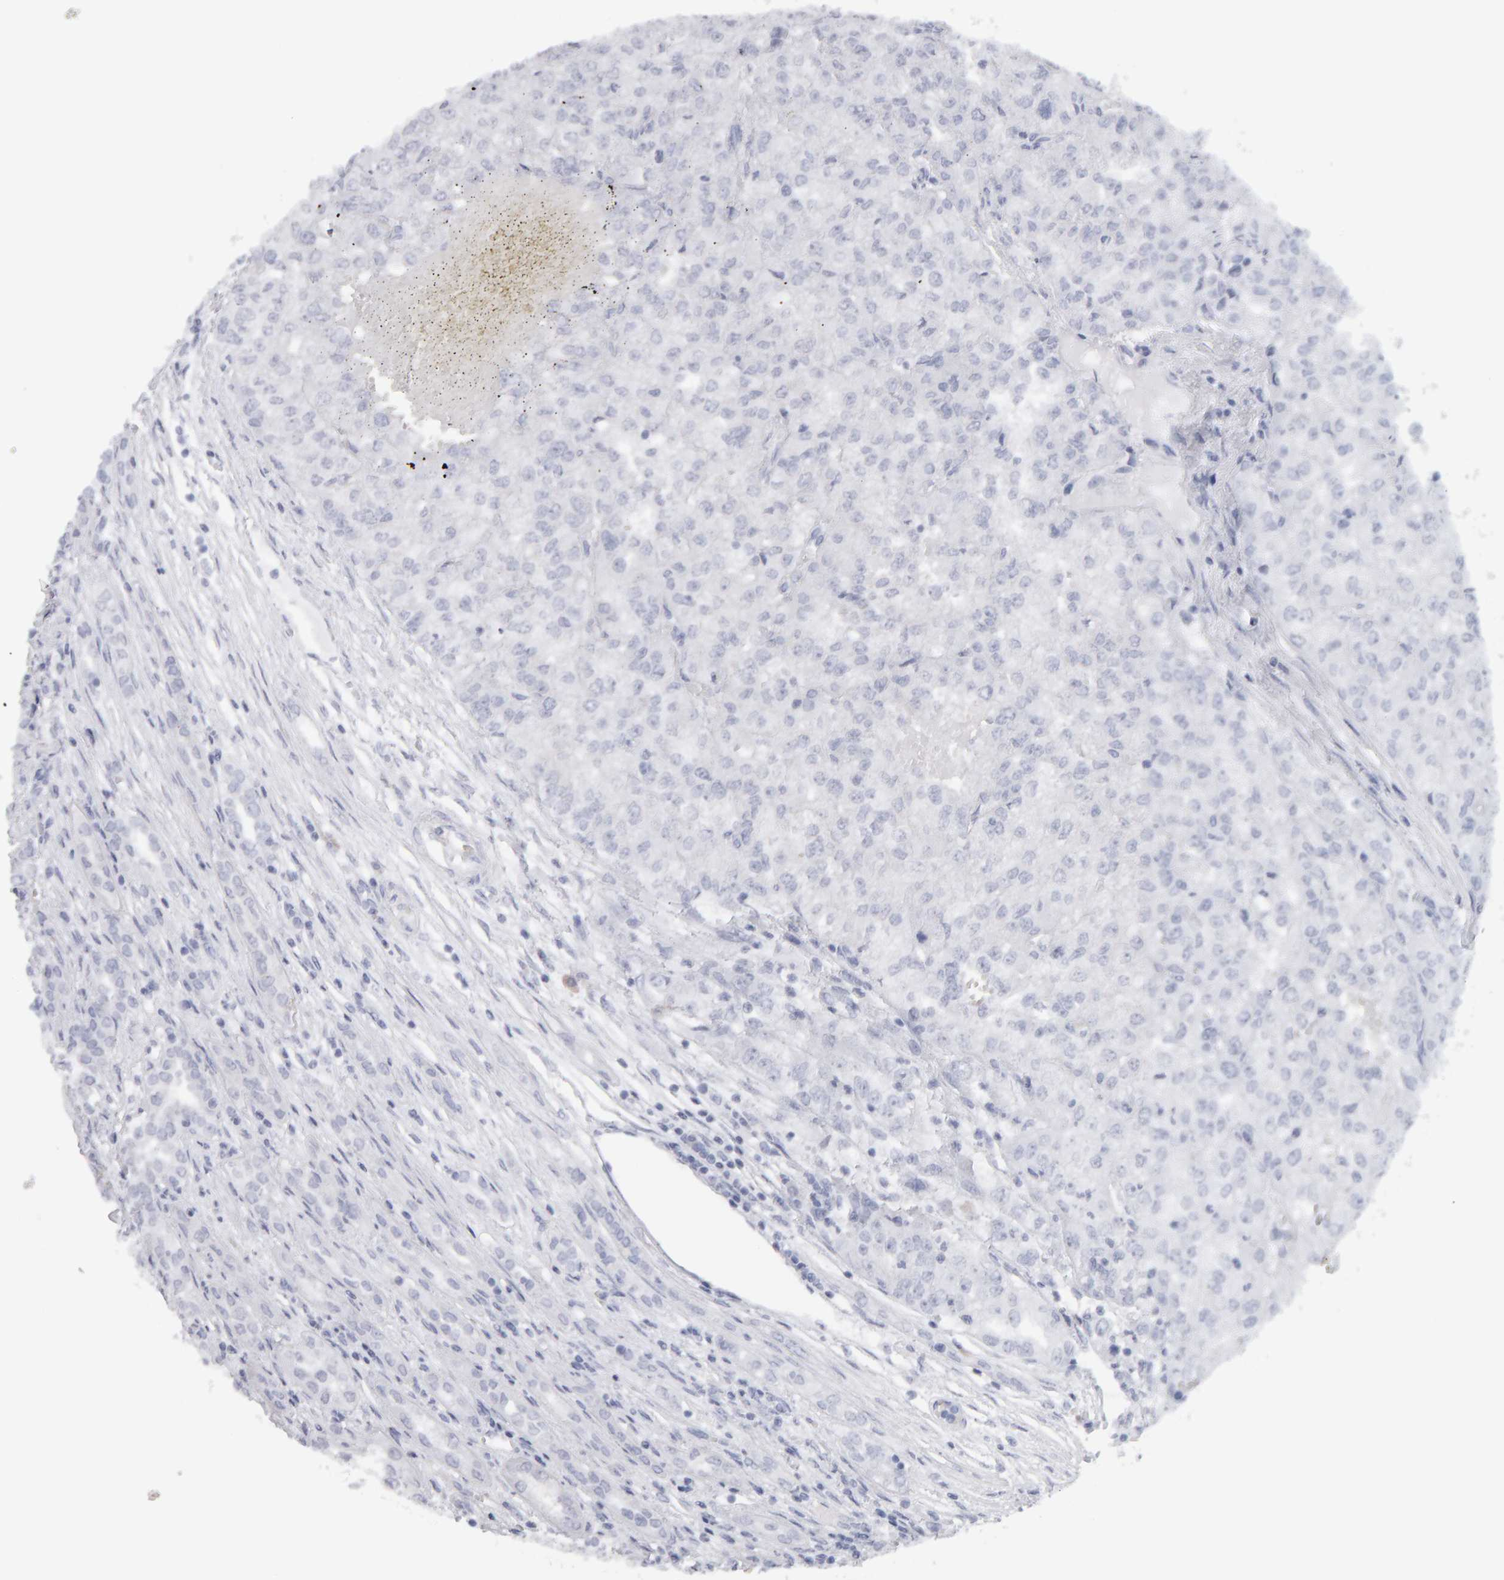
{"staining": {"intensity": "negative", "quantity": "none", "location": "none"}, "tissue": "renal cancer", "cell_type": "Tumor cells", "image_type": "cancer", "snomed": [{"axis": "morphology", "description": "Adenocarcinoma, NOS"}, {"axis": "topography", "description": "Kidney"}], "caption": "A photomicrograph of human renal cancer is negative for staining in tumor cells. (Immunohistochemistry, brightfield microscopy, high magnification).", "gene": "CTH", "patient": {"sex": "female", "age": 54}}